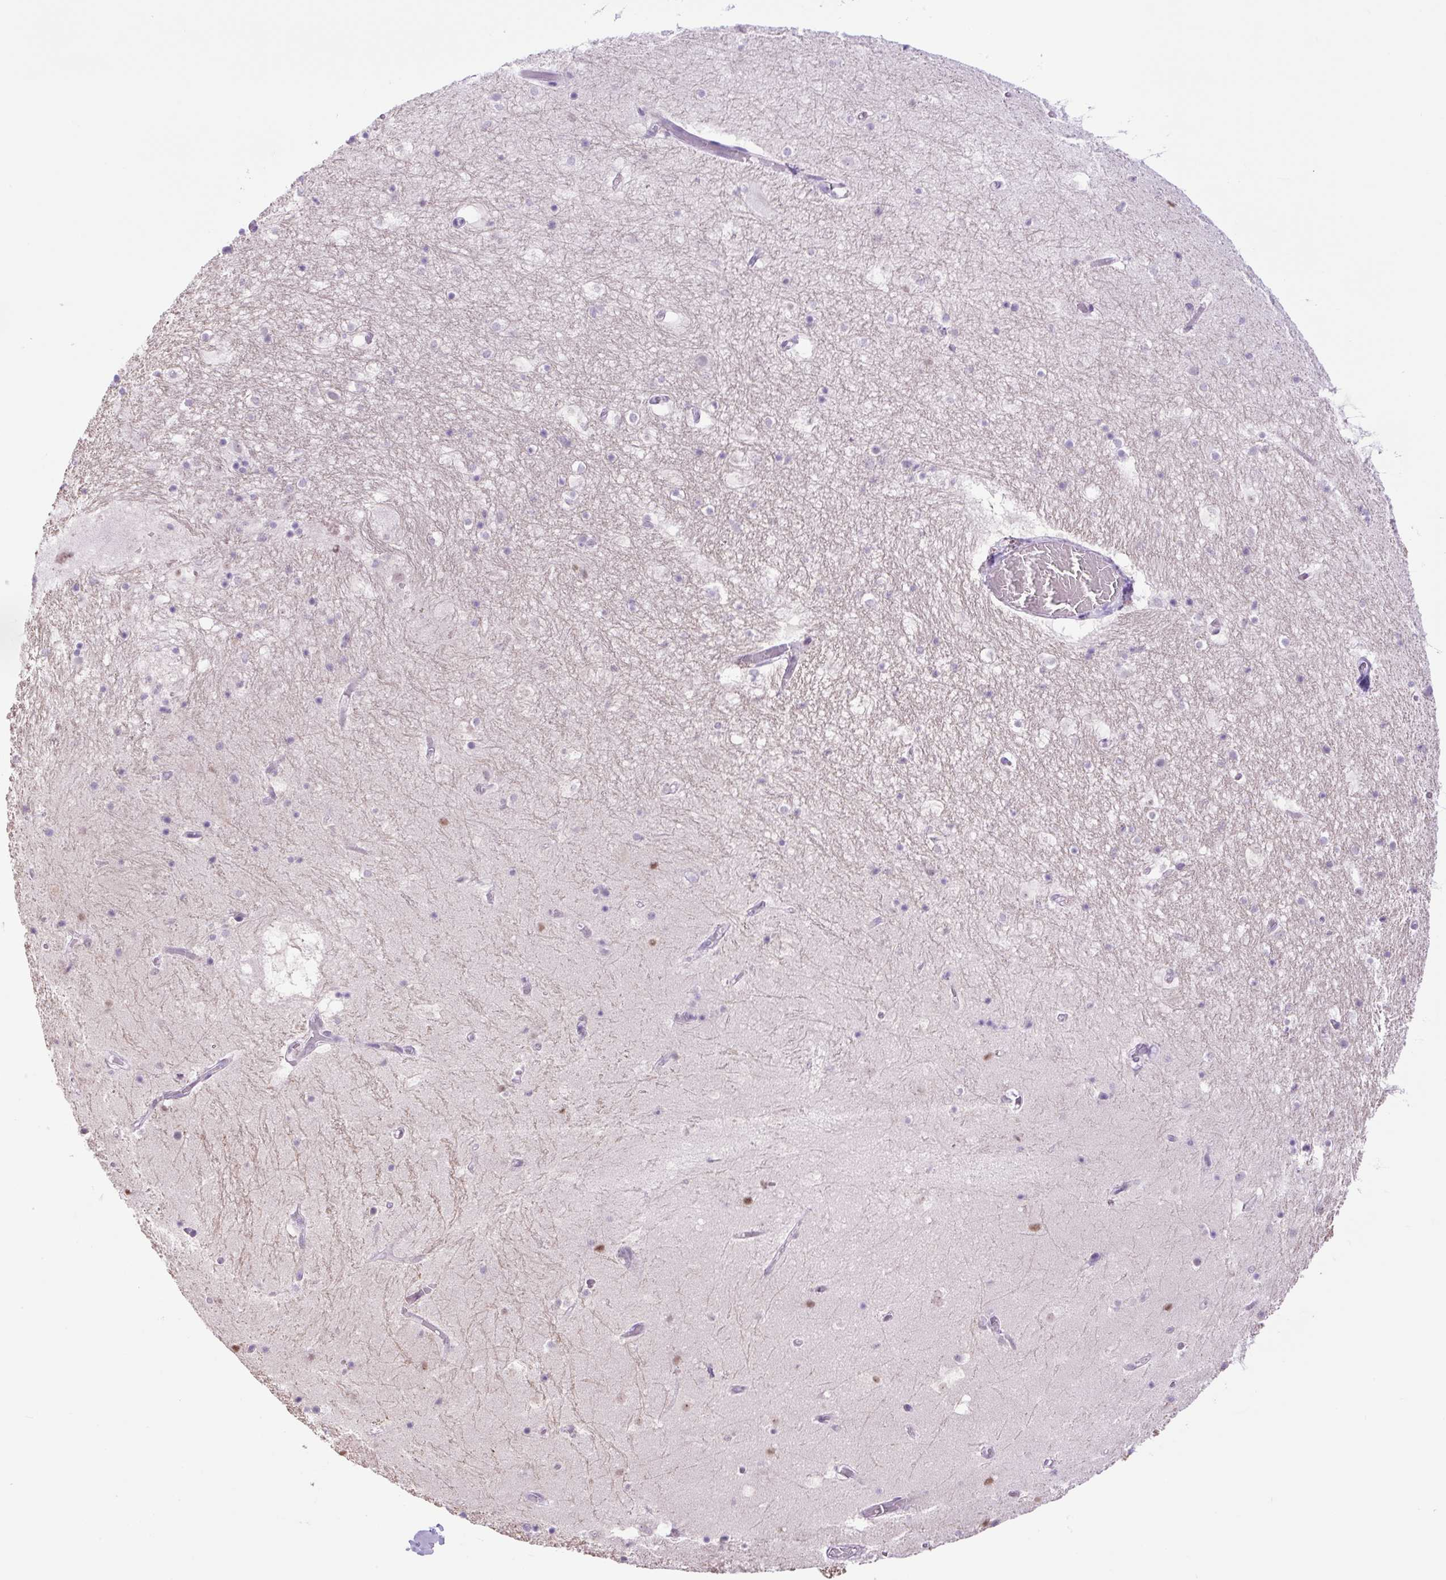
{"staining": {"intensity": "negative", "quantity": "none", "location": "none"}, "tissue": "hippocampus", "cell_type": "Glial cells", "image_type": "normal", "snomed": [{"axis": "morphology", "description": "Normal tissue, NOS"}, {"axis": "topography", "description": "Hippocampus"}], "caption": "Immunohistochemical staining of normal human hippocampus displays no significant staining in glial cells. Nuclei are stained in blue.", "gene": "KPNA1", "patient": {"sex": "female", "age": 52}}